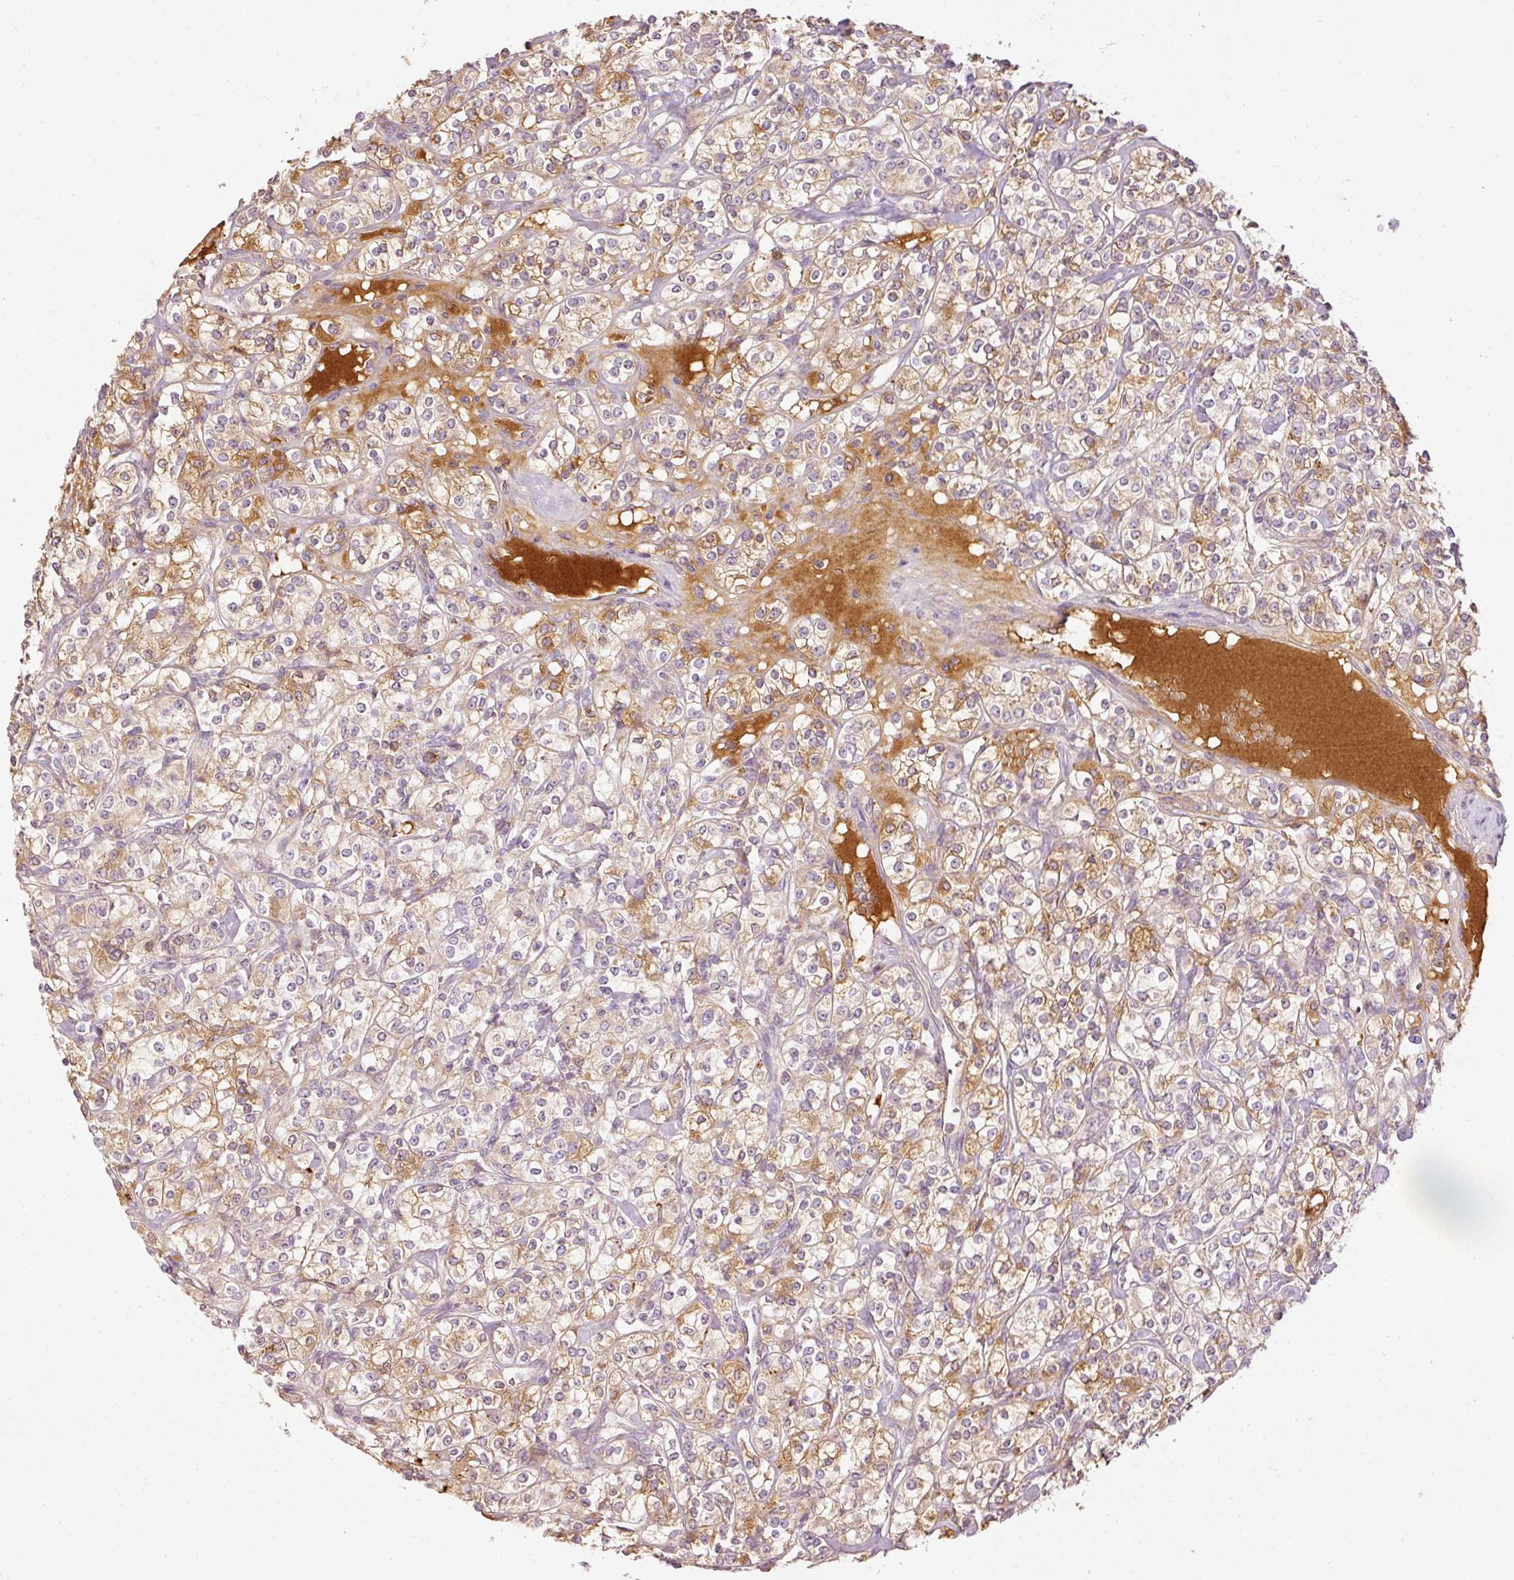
{"staining": {"intensity": "moderate", "quantity": ">75%", "location": "cytoplasmic/membranous"}, "tissue": "renal cancer", "cell_type": "Tumor cells", "image_type": "cancer", "snomed": [{"axis": "morphology", "description": "Adenocarcinoma, NOS"}, {"axis": "topography", "description": "Kidney"}], "caption": "This micrograph demonstrates immunohistochemistry (IHC) staining of adenocarcinoma (renal), with medium moderate cytoplasmic/membranous positivity in about >75% of tumor cells.", "gene": "SERPING1", "patient": {"sex": "male", "age": 77}}